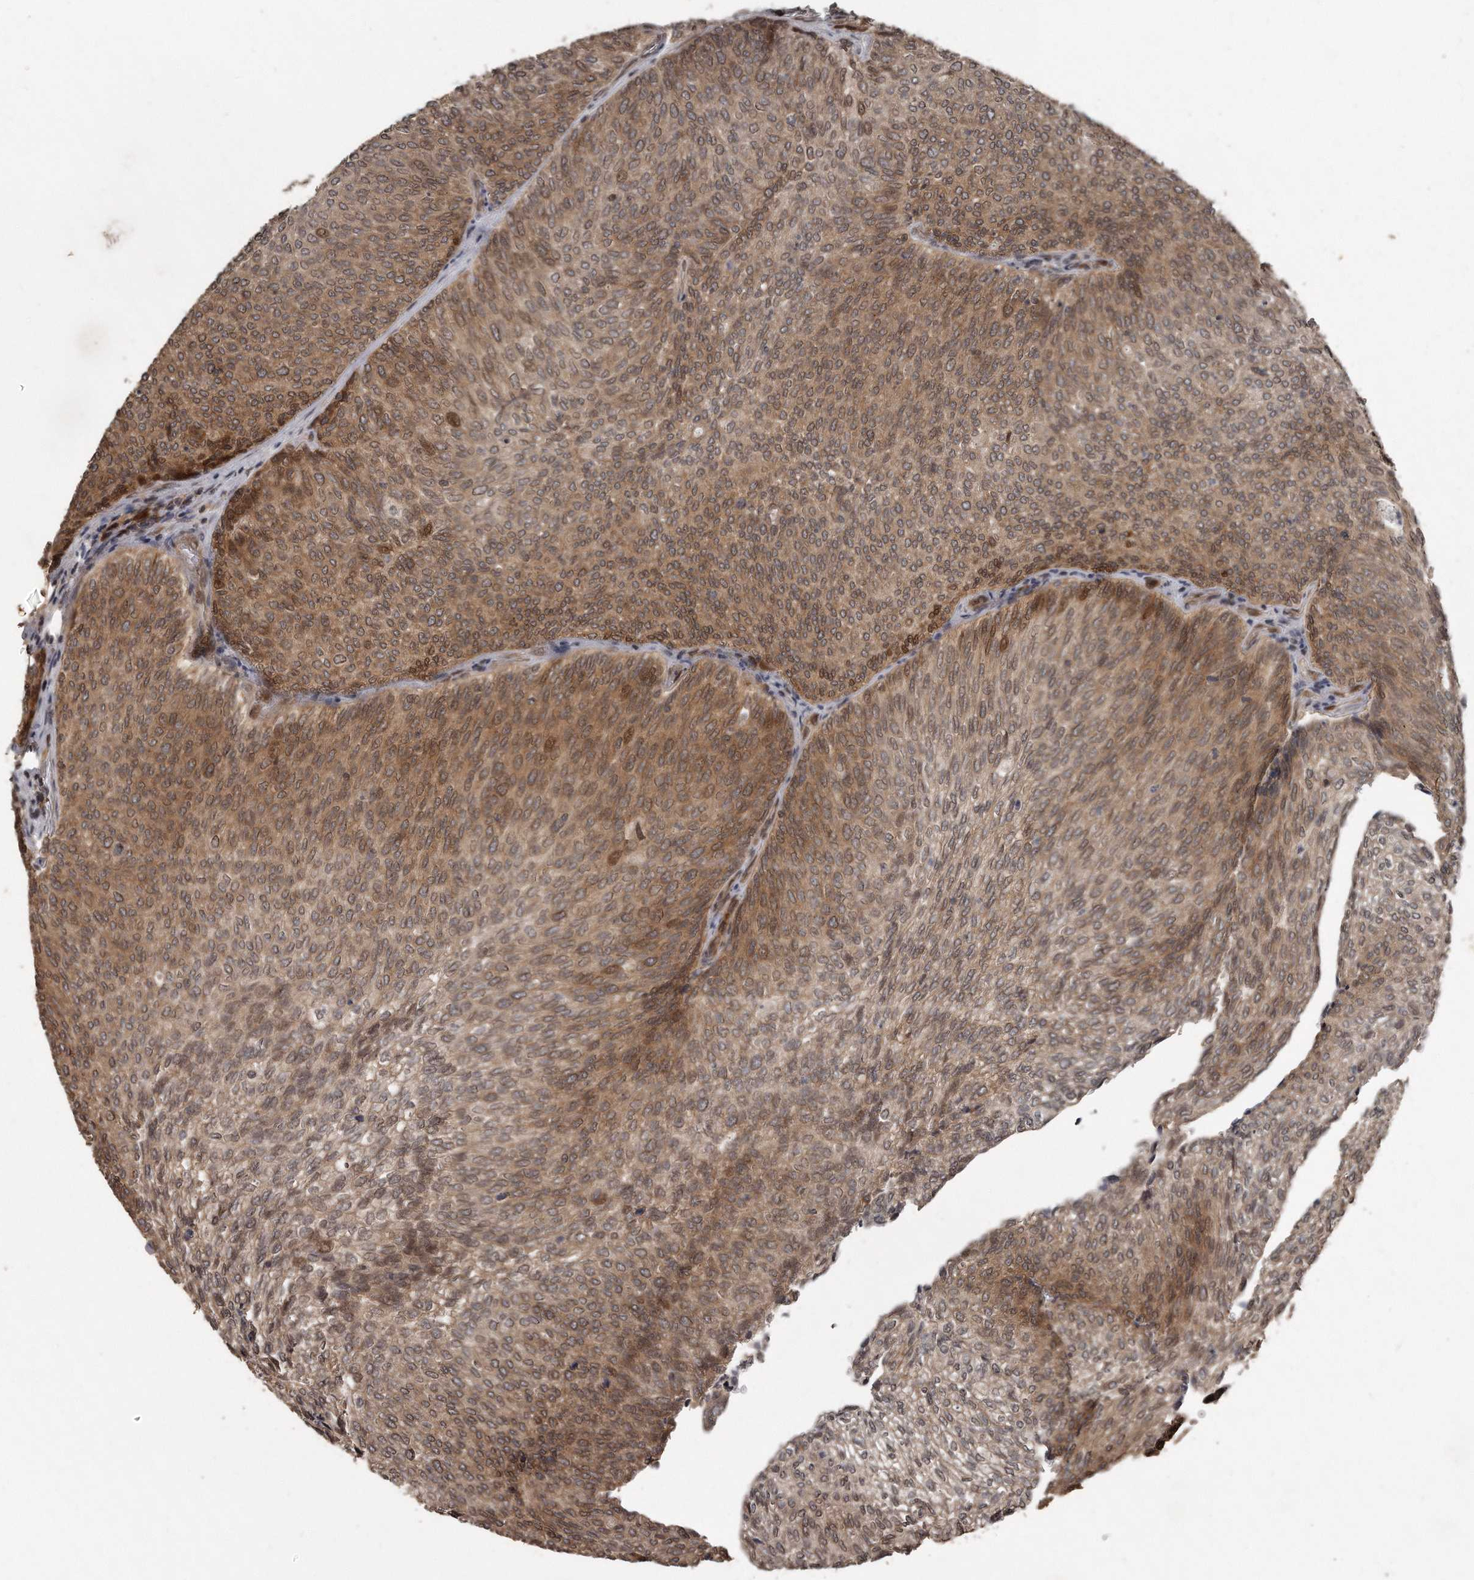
{"staining": {"intensity": "moderate", "quantity": ">75%", "location": "cytoplasmic/membranous,nuclear"}, "tissue": "urothelial cancer", "cell_type": "Tumor cells", "image_type": "cancer", "snomed": [{"axis": "morphology", "description": "Urothelial carcinoma, Low grade"}, {"axis": "topography", "description": "Urinary bladder"}], "caption": "IHC (DAB) staining of urothelial carcinoma (low-grade) reveals moderate cytoplasmic/membranous and nuclear protein positivity in about >75% of tumor cells.", "gene": "GCH1", "patient": {"sex": "female", "age": 79}}